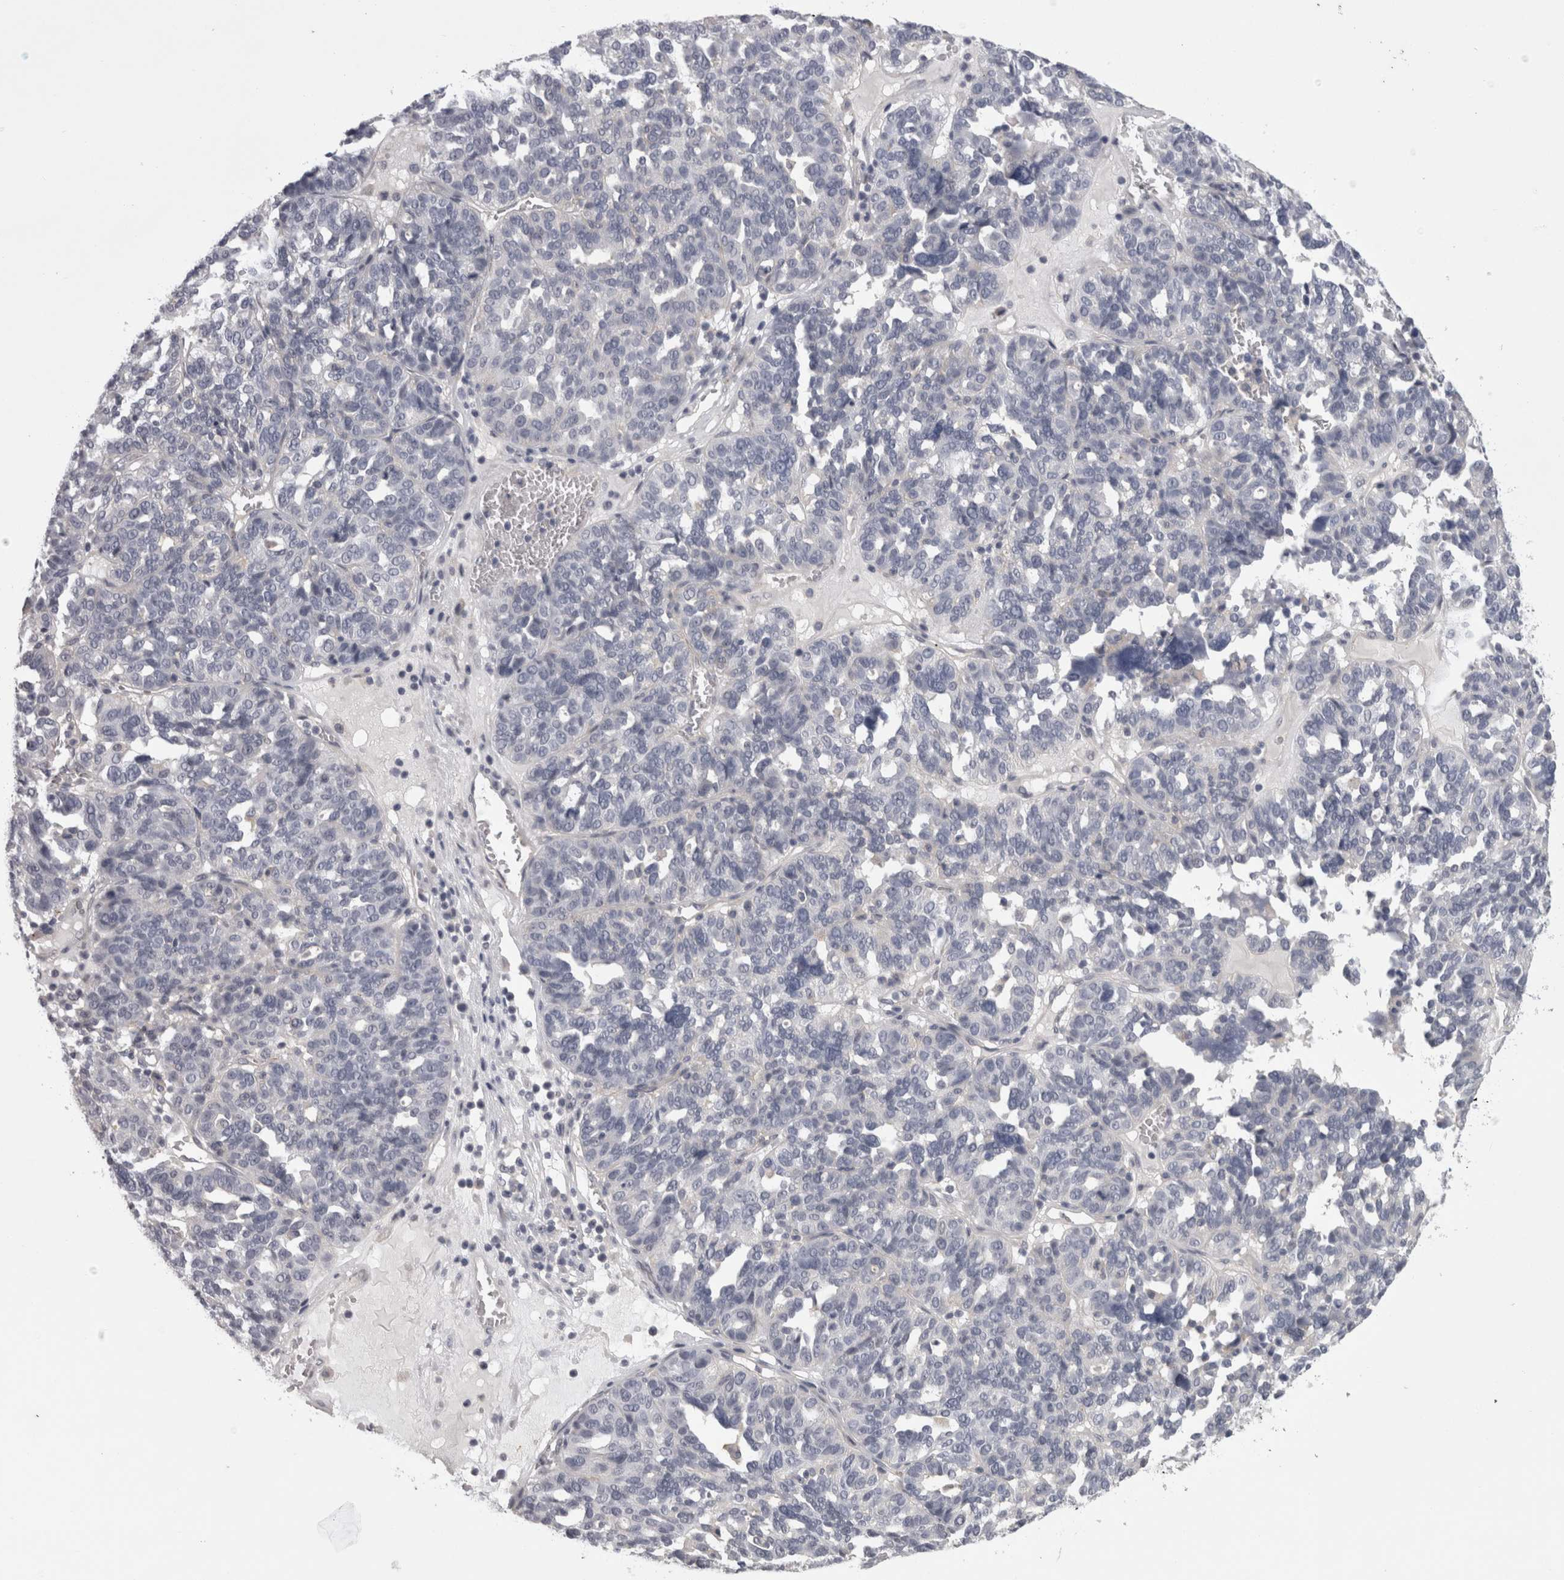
{"staining": {"intensity": "negative", "quantity": "none", "location": "none"}, "tissue": "ovarian cancer", "cell_type": "Tumor cells", "image_type": "cancer", "snomed": [{"axis": "morphology", "description": "Cystadenocarcinoma, serous, NOS"}, {"axis": "topography", "description": "Ovary"}], "caption": "An image of ovarian cancer stained for a protein displays no brown staining in tumor cells.", "gene": "LYZL6", "patient": {"sex": "female", "age": 59}}